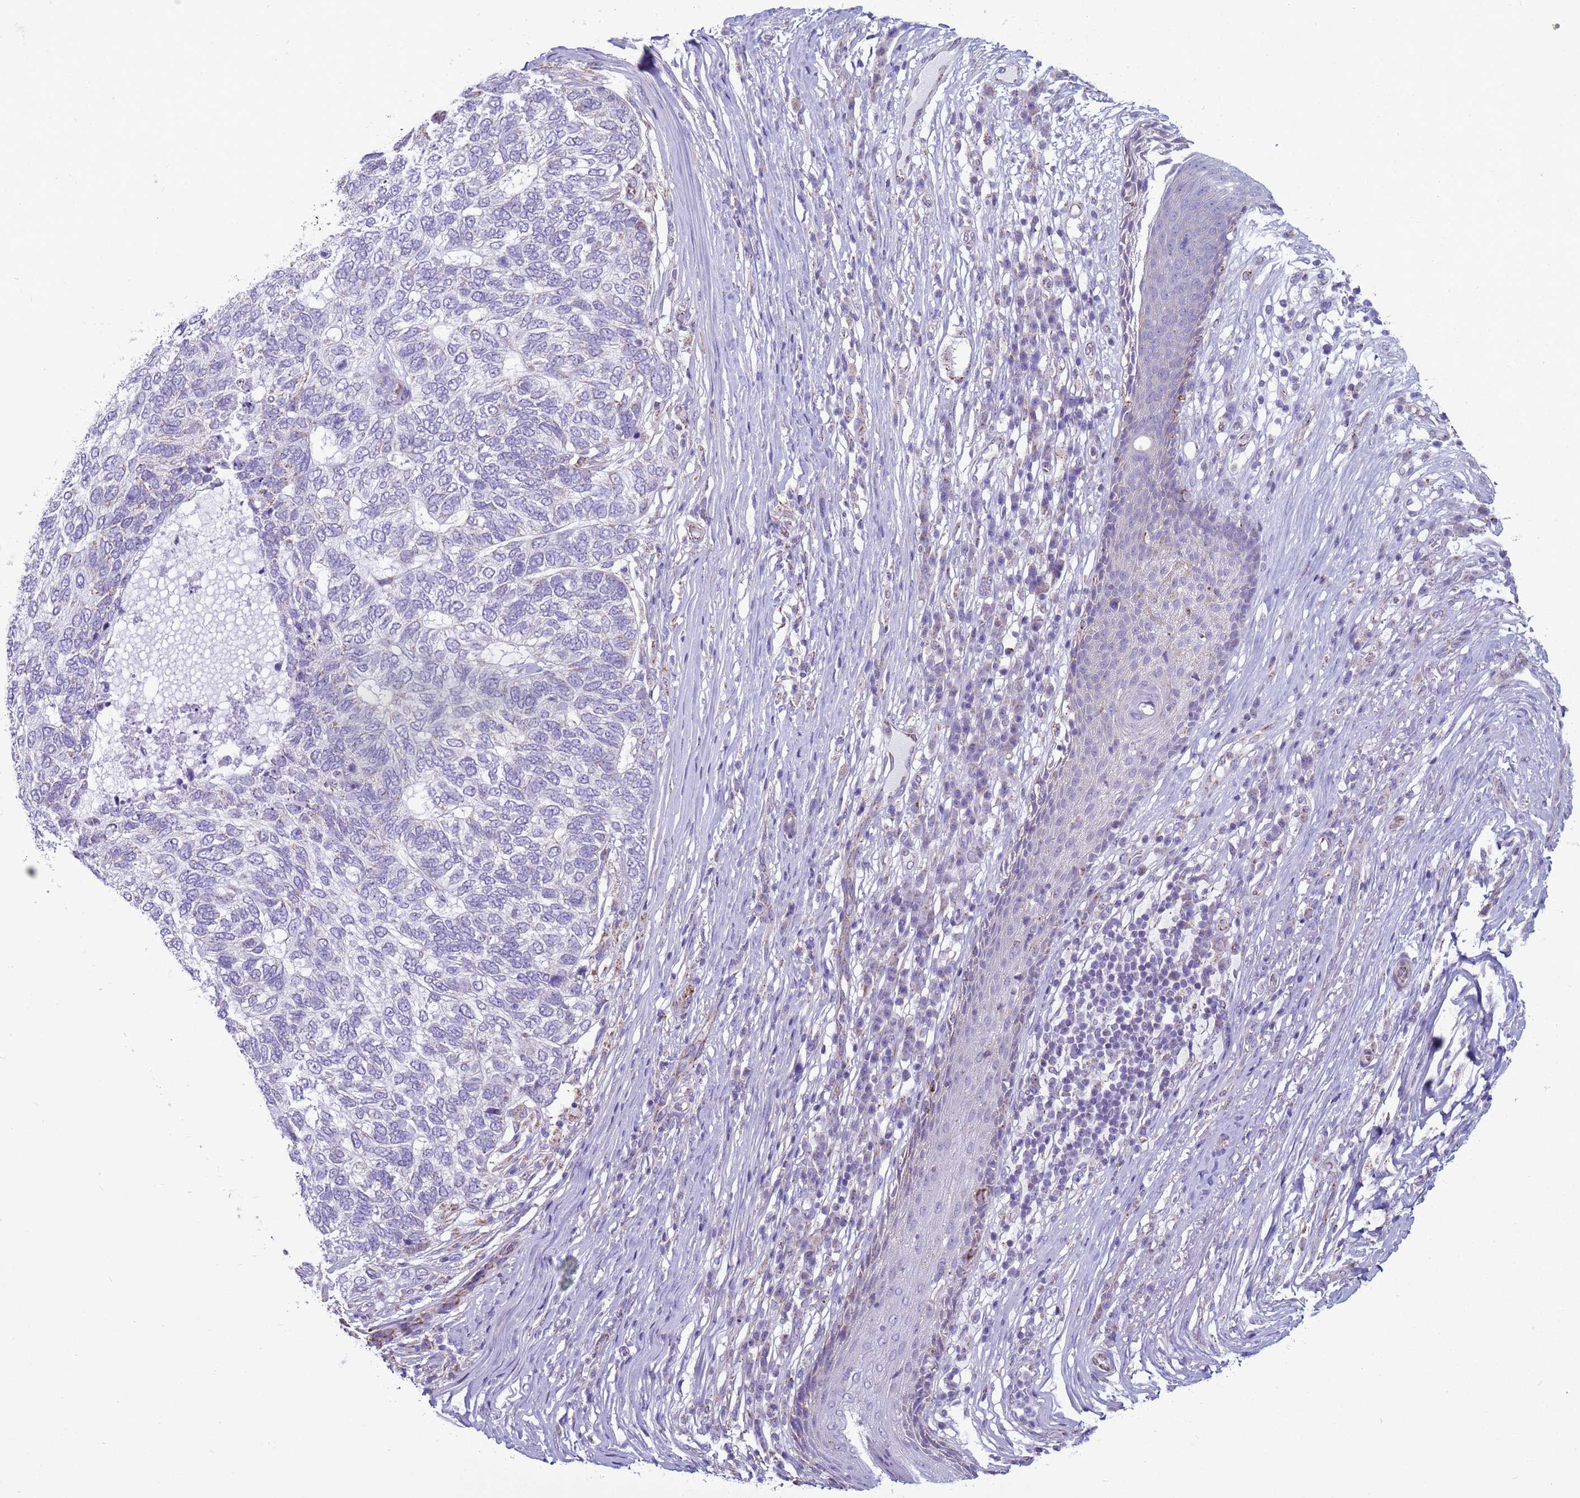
{"staining": {"intensity": "negative", "quantity": "none", "location": "none"}, "tissue": "skin cancer", "cell_type": "Tumor cells", "image_type": "cancer", "snomed": [{"axis": "morphology", "description": "Basal cell carcinoma"}, {"axis": "topography", "description": "Skin"}], "caption": "This is an immunohistochemistry micrograph of skin basal cell carcinoma. There is no expression in tumor cells.", "gene": "NCALD", "patient": {"sex": "female", "age": 65}}